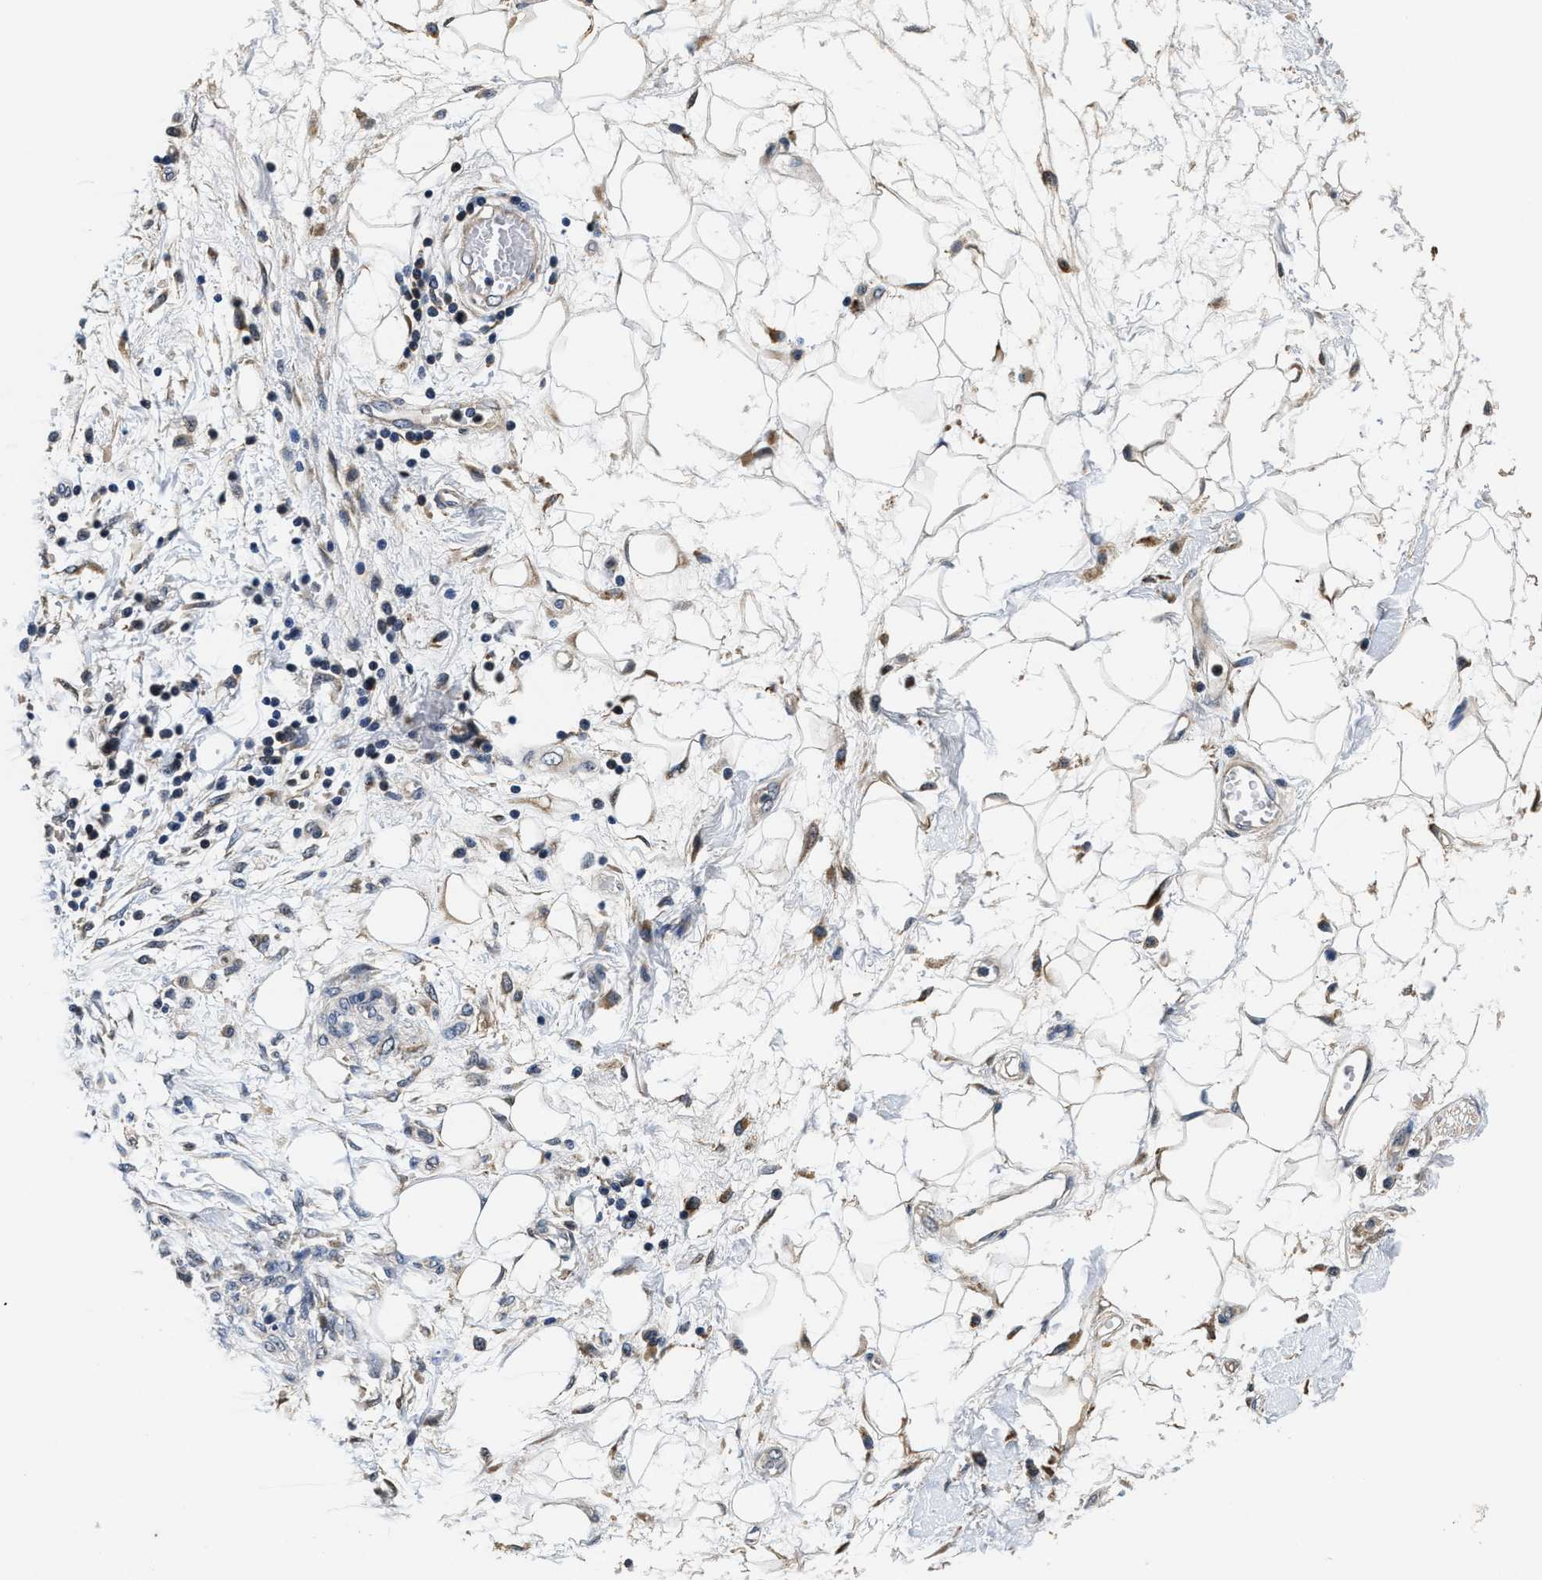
{"staining": {"intensity": "moderate", "quantity": ">75%", "location": "cytoplasmic/membranous"}, "tissue": "adipose tissue", "cell_type": "Adipocytes", "image_type": "normal", "snomed": [{"axis": "morphology", "description": "Normal tissue, NOS"}, {"axis": "morphology", "description": "Adenocarcinoma, NOS"}, {"axis": "topography", "description": "Duodenum"}, {"axis": "topography", "description": "Peripheral nerve tissue"}], "caption": "Protein expression analysis of normal adipose tissue shows moderate cytoplasmic/membranous staining in approximately >75% of adipocytes.", "gene": "PHPT1", "patient": {"sex": "female", "age": 60}}